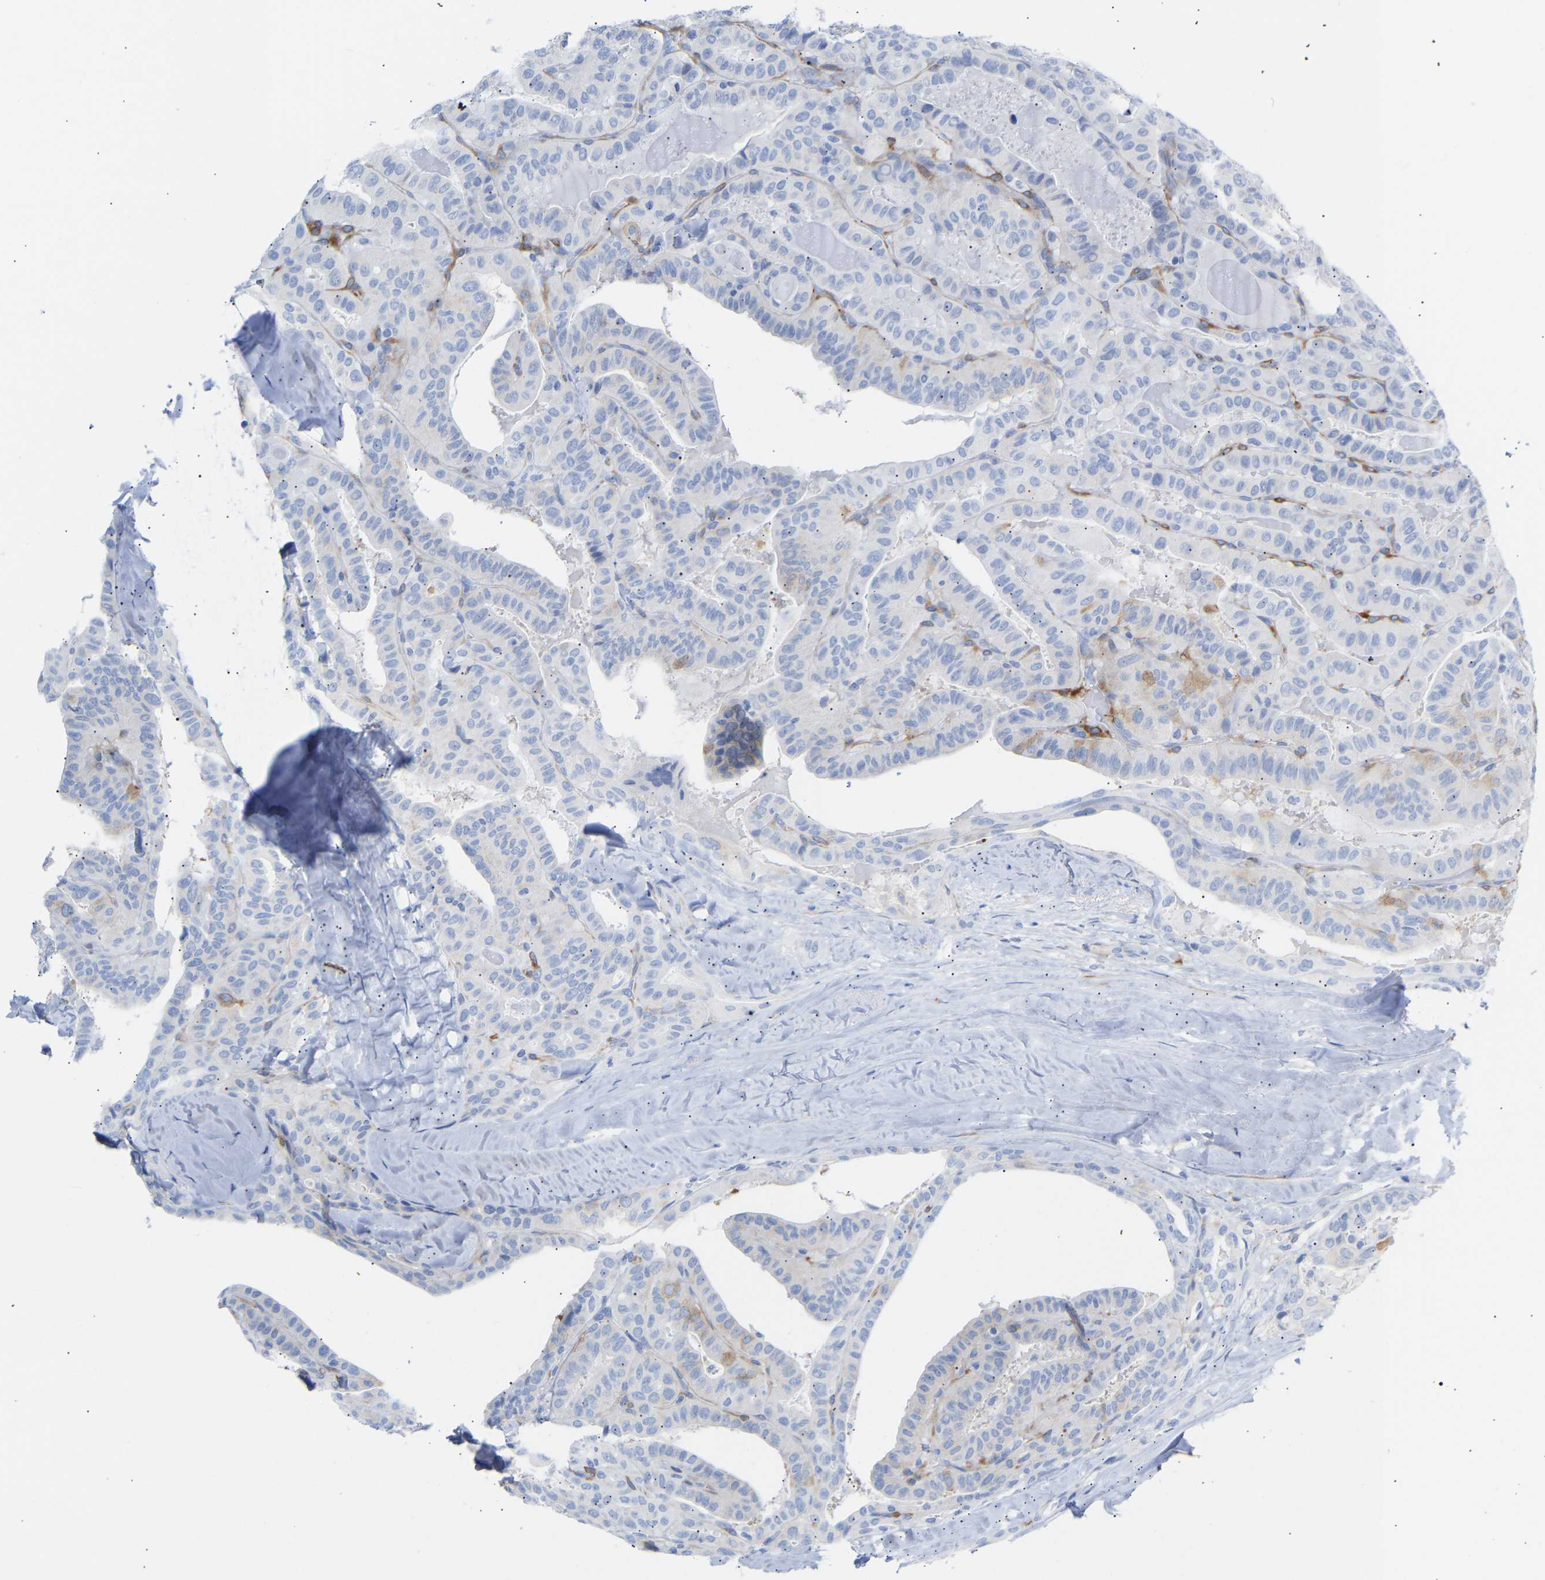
{"staining": {"intensity": "negative", "quantity": "none", "location": "none"}, "tissue": "thyroid cancer", "cell_type": "Tumor cells", "image_type": "cancer", "snomed": [{"axis": "morphology", "description": "Papillary adenocarcinoma, NOS"}, {"axis": "topography", "description": "Thyroid gland"}], "caption": "The photomicrograph demonstrates no significant positivity in tumor cells of thyroid cancer. (DAB (3,3'-diaminobenzidine) immunohistochemistry visualized using brightfield microscopy, high magnification).", "gene": "AMPH", "patient": {"sex": "male", "age": 77}}